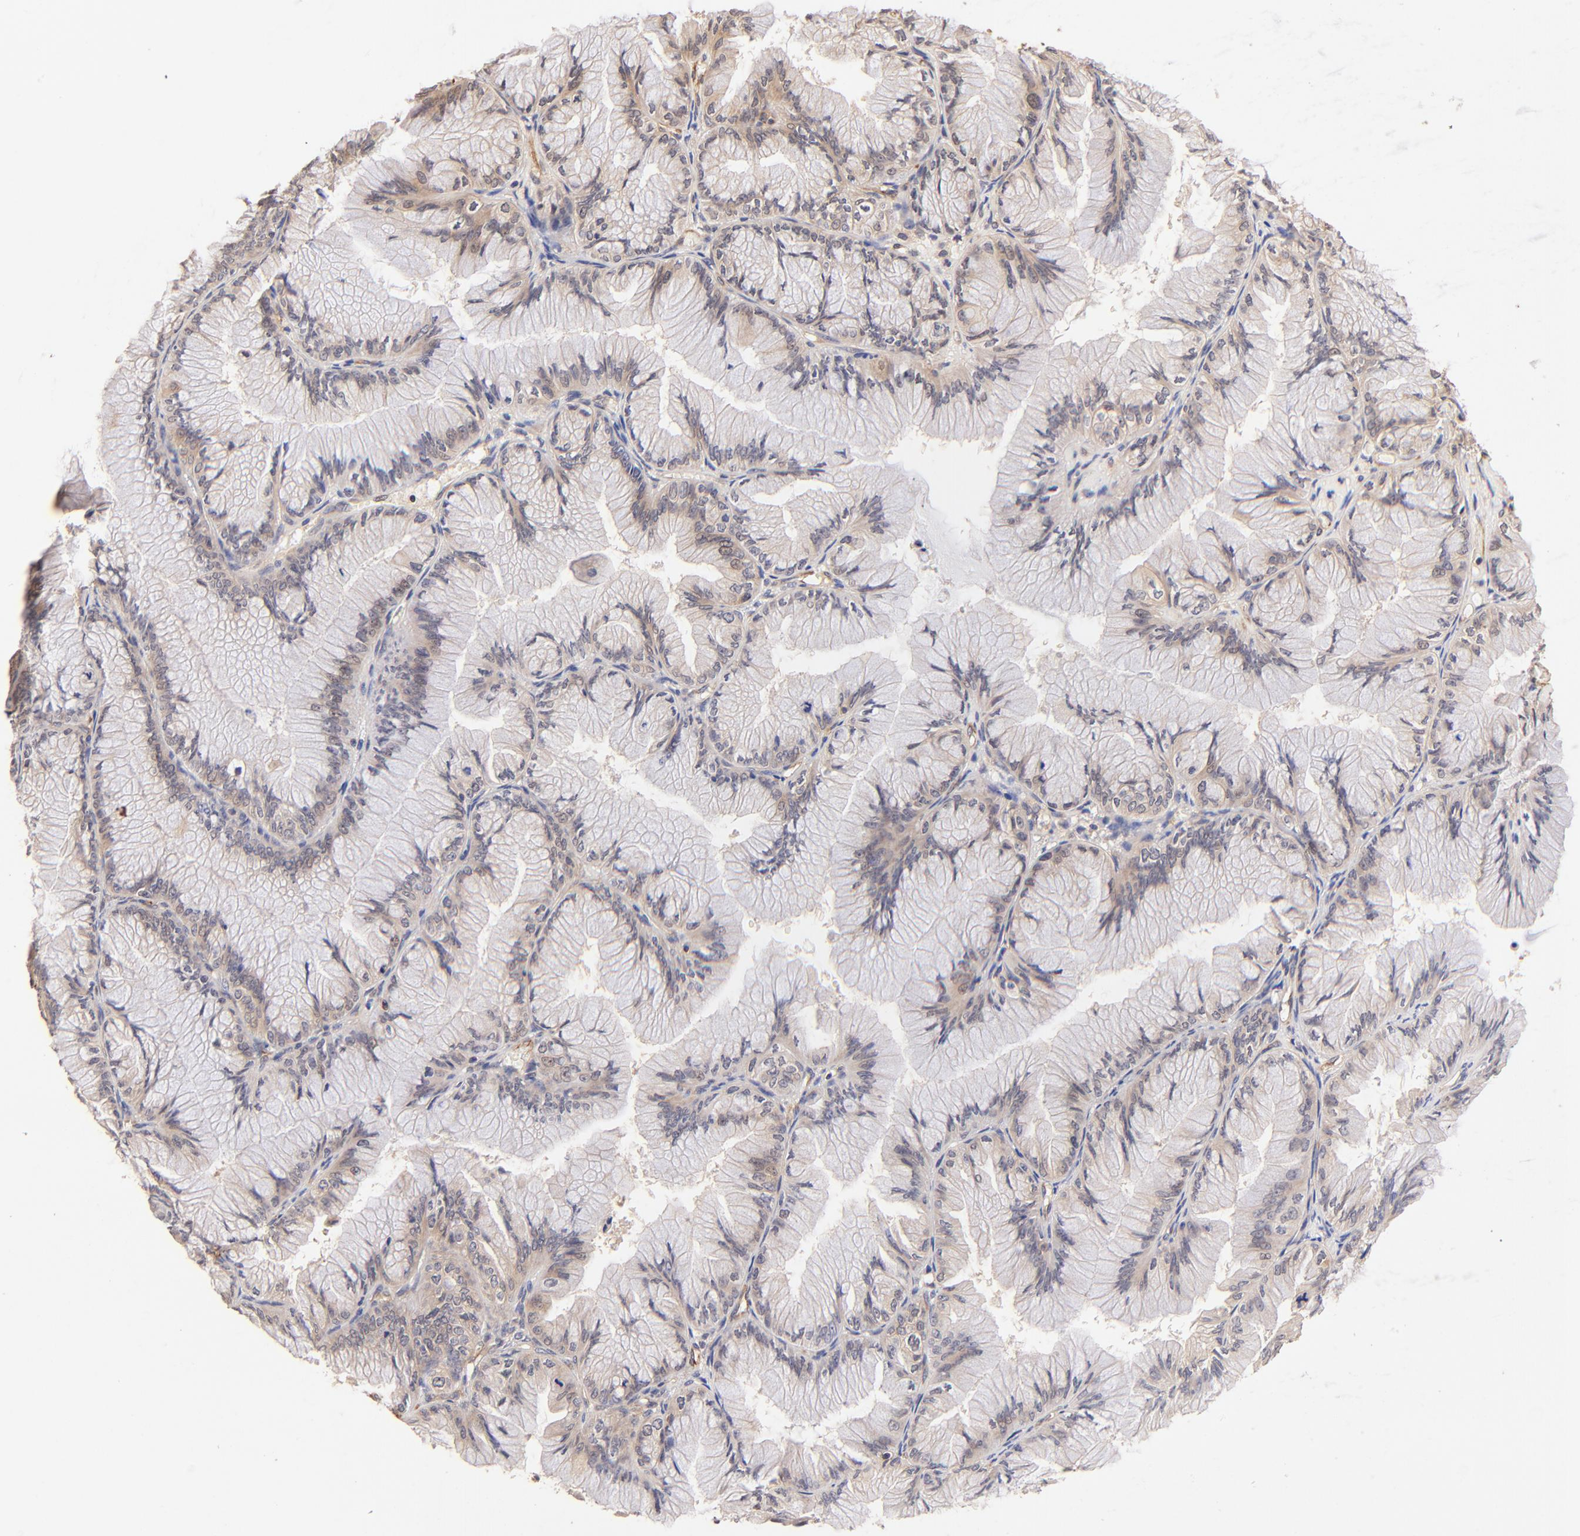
{"staining": {"intensity": "weak", "quantity": ">75%", "location": "cytoplasmic/membranous"}, "tissue": "ovarian cancer", "cell_type": "Tumor cells", "image_type": "cancer", "snomed": [{"axis": "morphology", "description": "Cystadenocarcinoma, mucinous, NOS"}, {"axis": "topography", "description": "Ovary"}], "caption": "Immunohistochemistry (IHC) (DAB) staining of human ovarian mucinous cystadenocarcinoma demonstrates weak cytoplasmic/membranous protein positivity in about >75% of tumor cells. The protein is shown in brown color, while the nuclei are stained blue.", "gene": "TNFAIP3", "patient": {"sex": "female", "age": 63}}